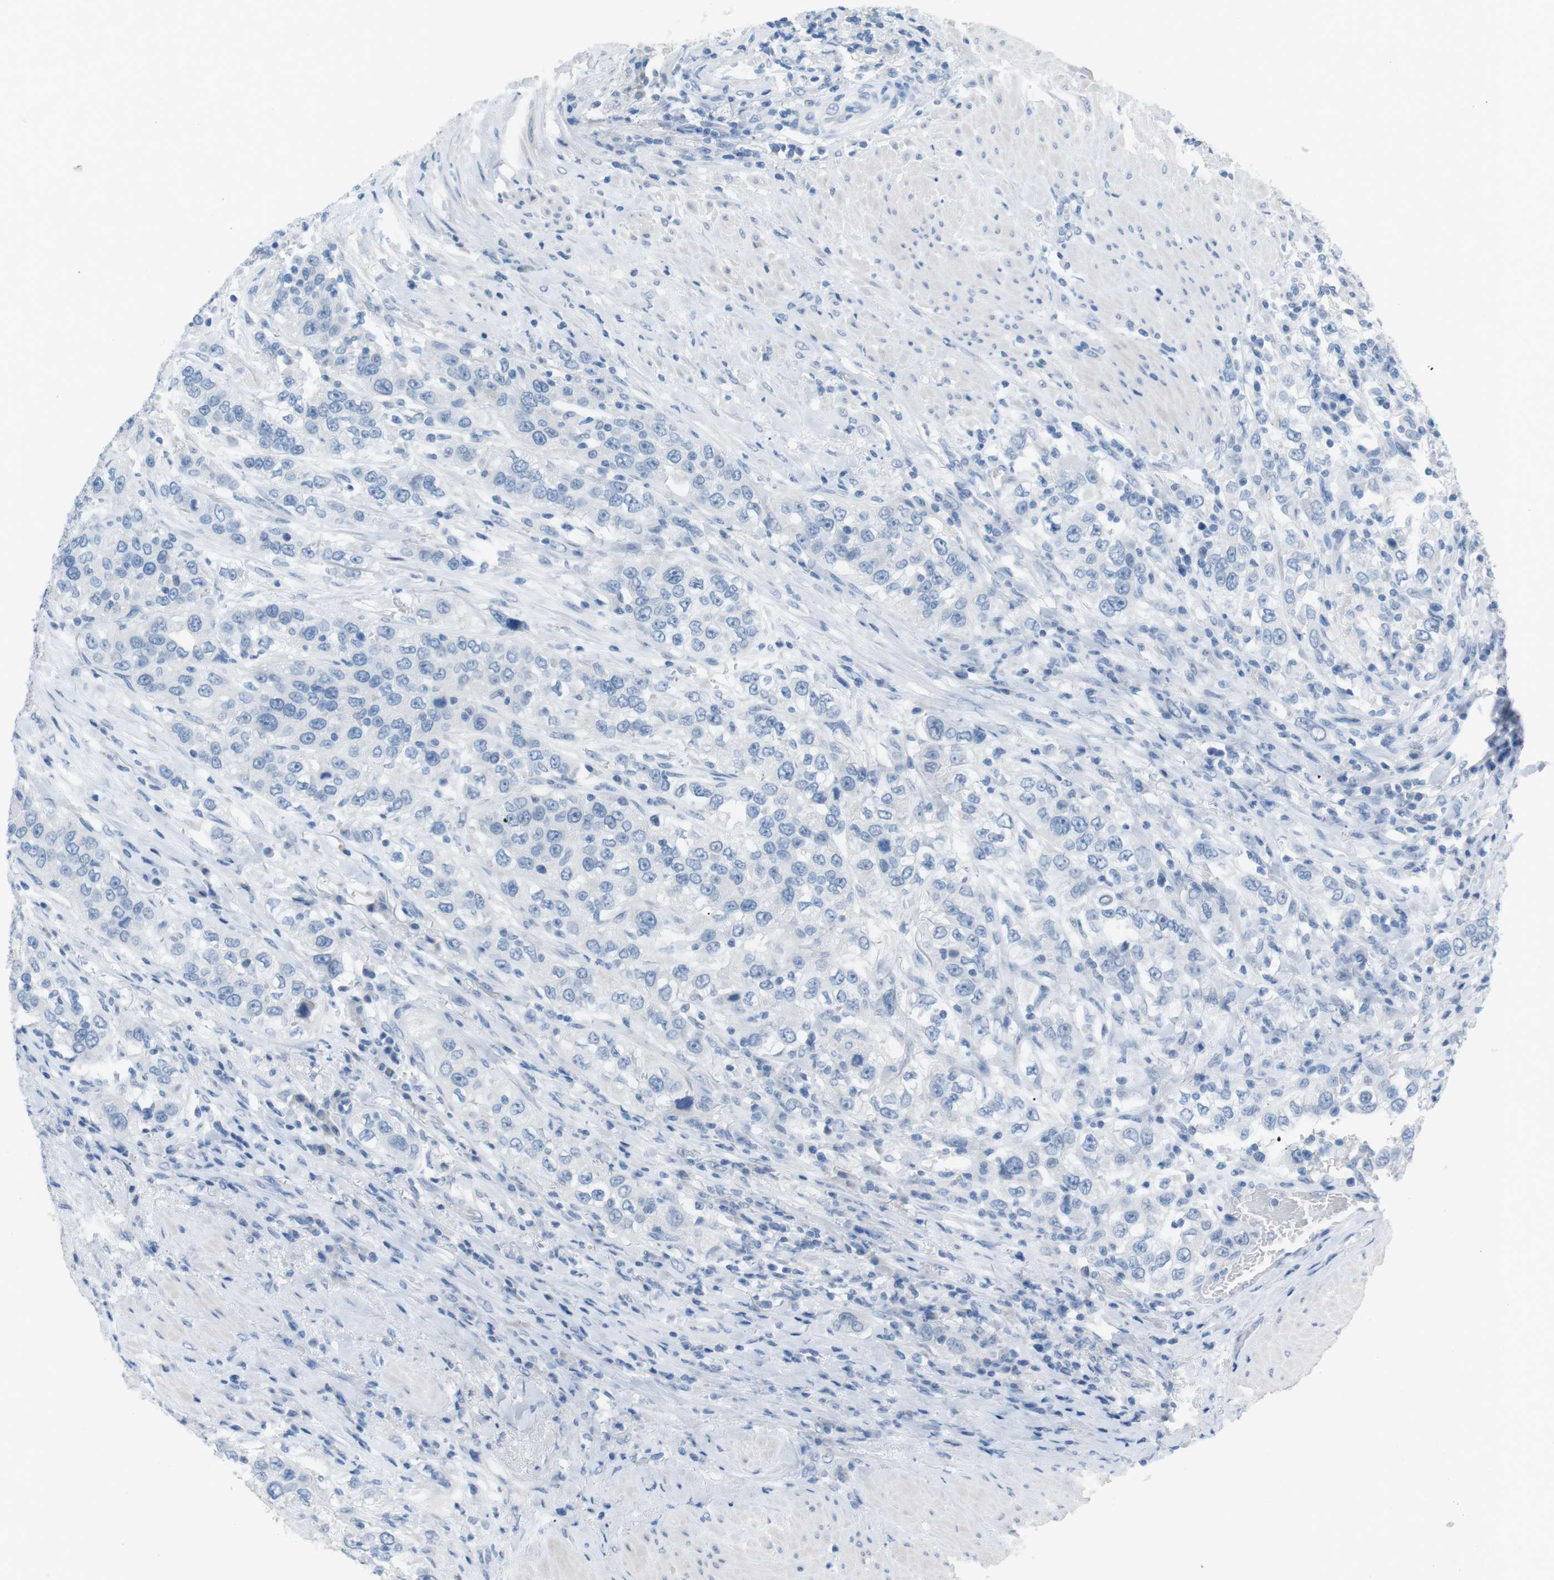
{"staining": {"intensity": "negative", "quantity": "none", "location": "none"}, "tissue": "urothelial cancer", "cell_type": "Tumor cells", "image_type": "cancer", "snomed": [{"axis": "morphology", "description": "Urothelial carcinoma, High grade"}, {"axis": "topography", "description": "Urinary bladder"}], "caption": "Tumor cells are negative for brown protein staining in high-grade urothelial carcinoma.", "gene": "SALL4", "patient": {"sex": "female", "age": 80}}